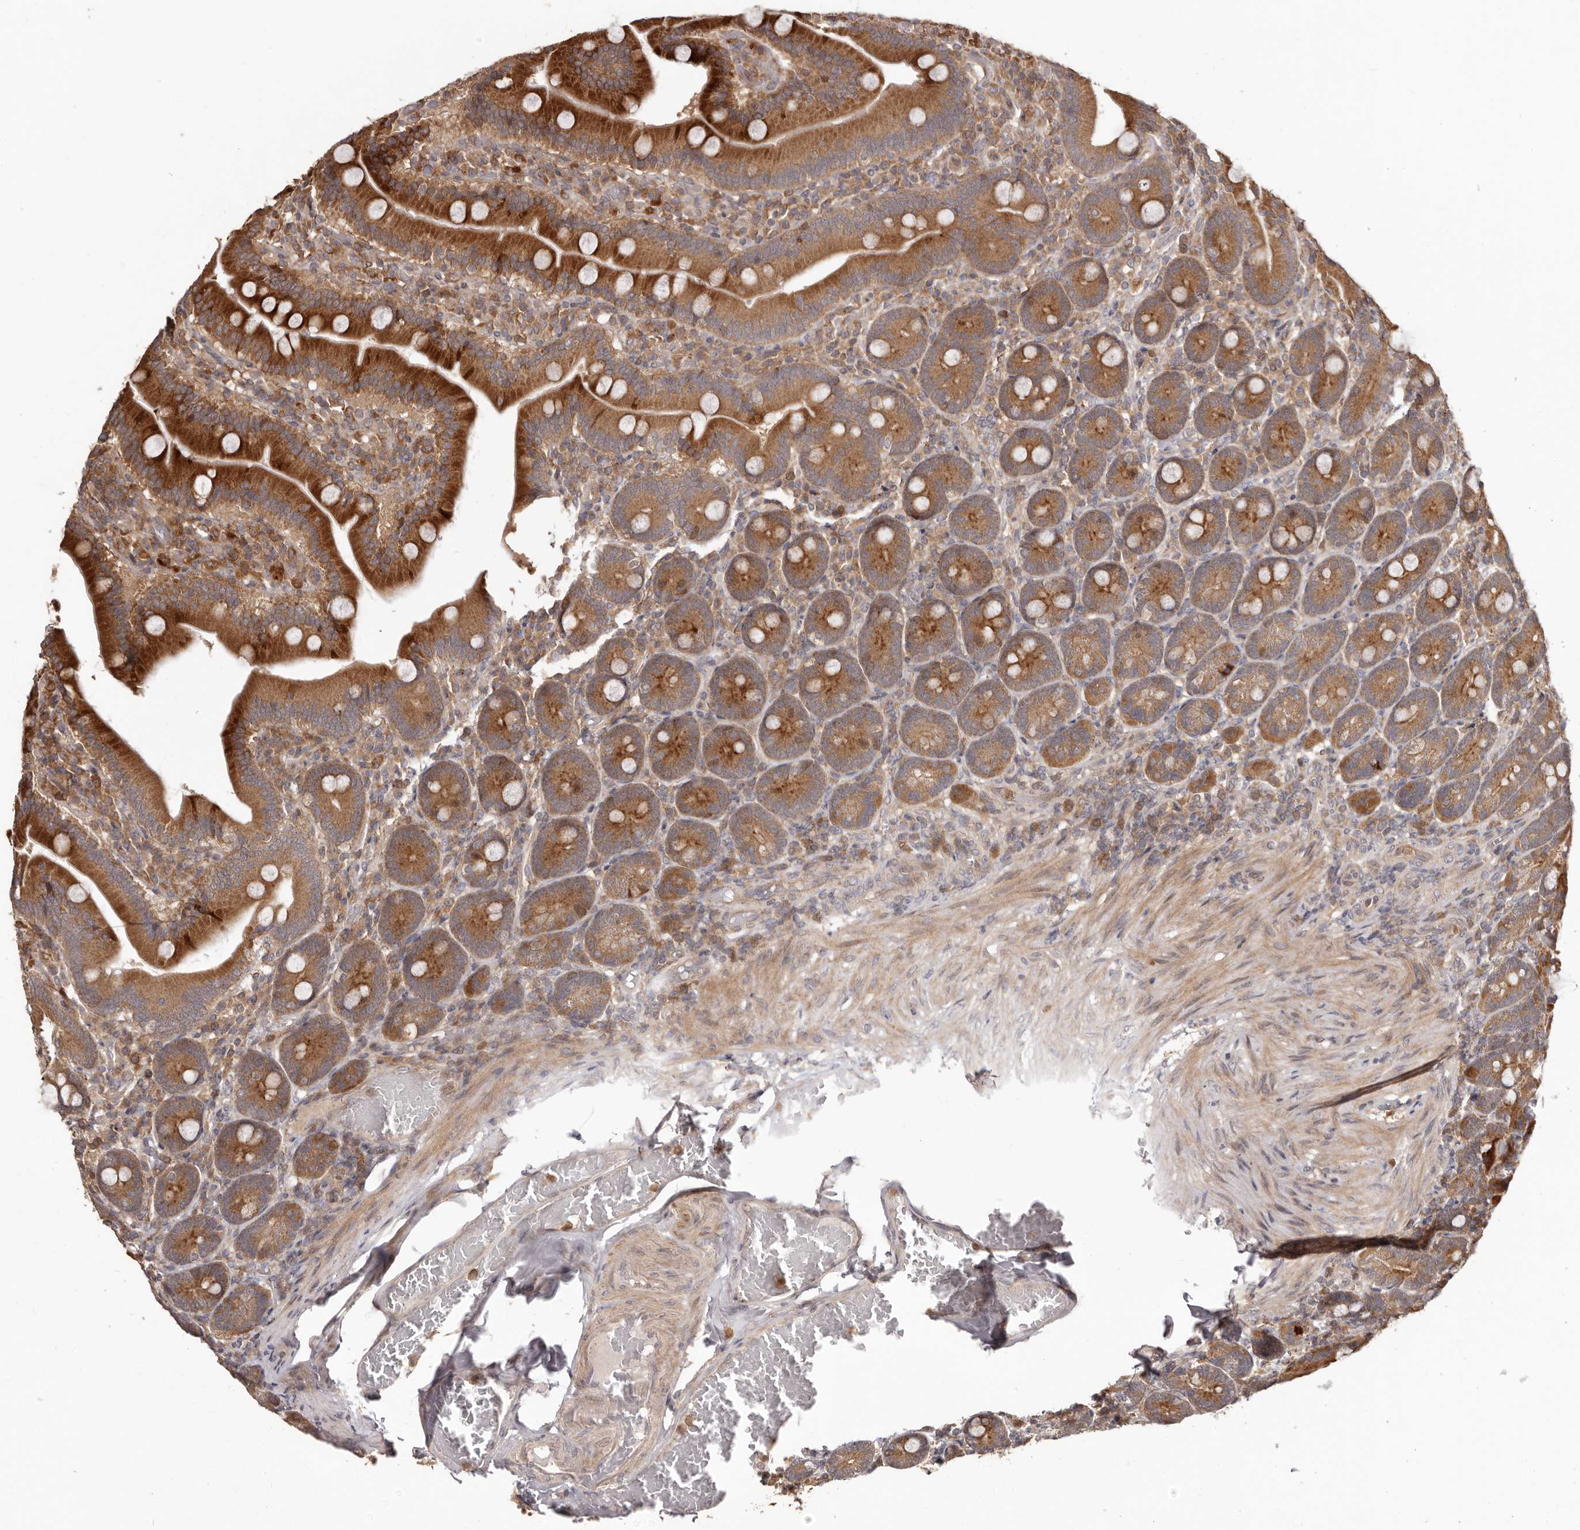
{"staining": {"intensity": "strong", "quantity": ">75%", "location": "cytoplasmic/membranous"}, "tissue": "duodenum", "cell_type": "Glandular cells", "image_type": "normal", "snomed": [{"axis": "morphology", "description": "Normal tissue, NOS"}, {"axis": "topography", "description": "Duodenum"}], "caption": "Approximately >75% of glandular cells in benign duodenum show strong cytoplasmic/membranous protein staining as visualized by brown immunohistochemical staining.", "gene": "RNF187", "patient": {"sex": "female", "age": 62}}